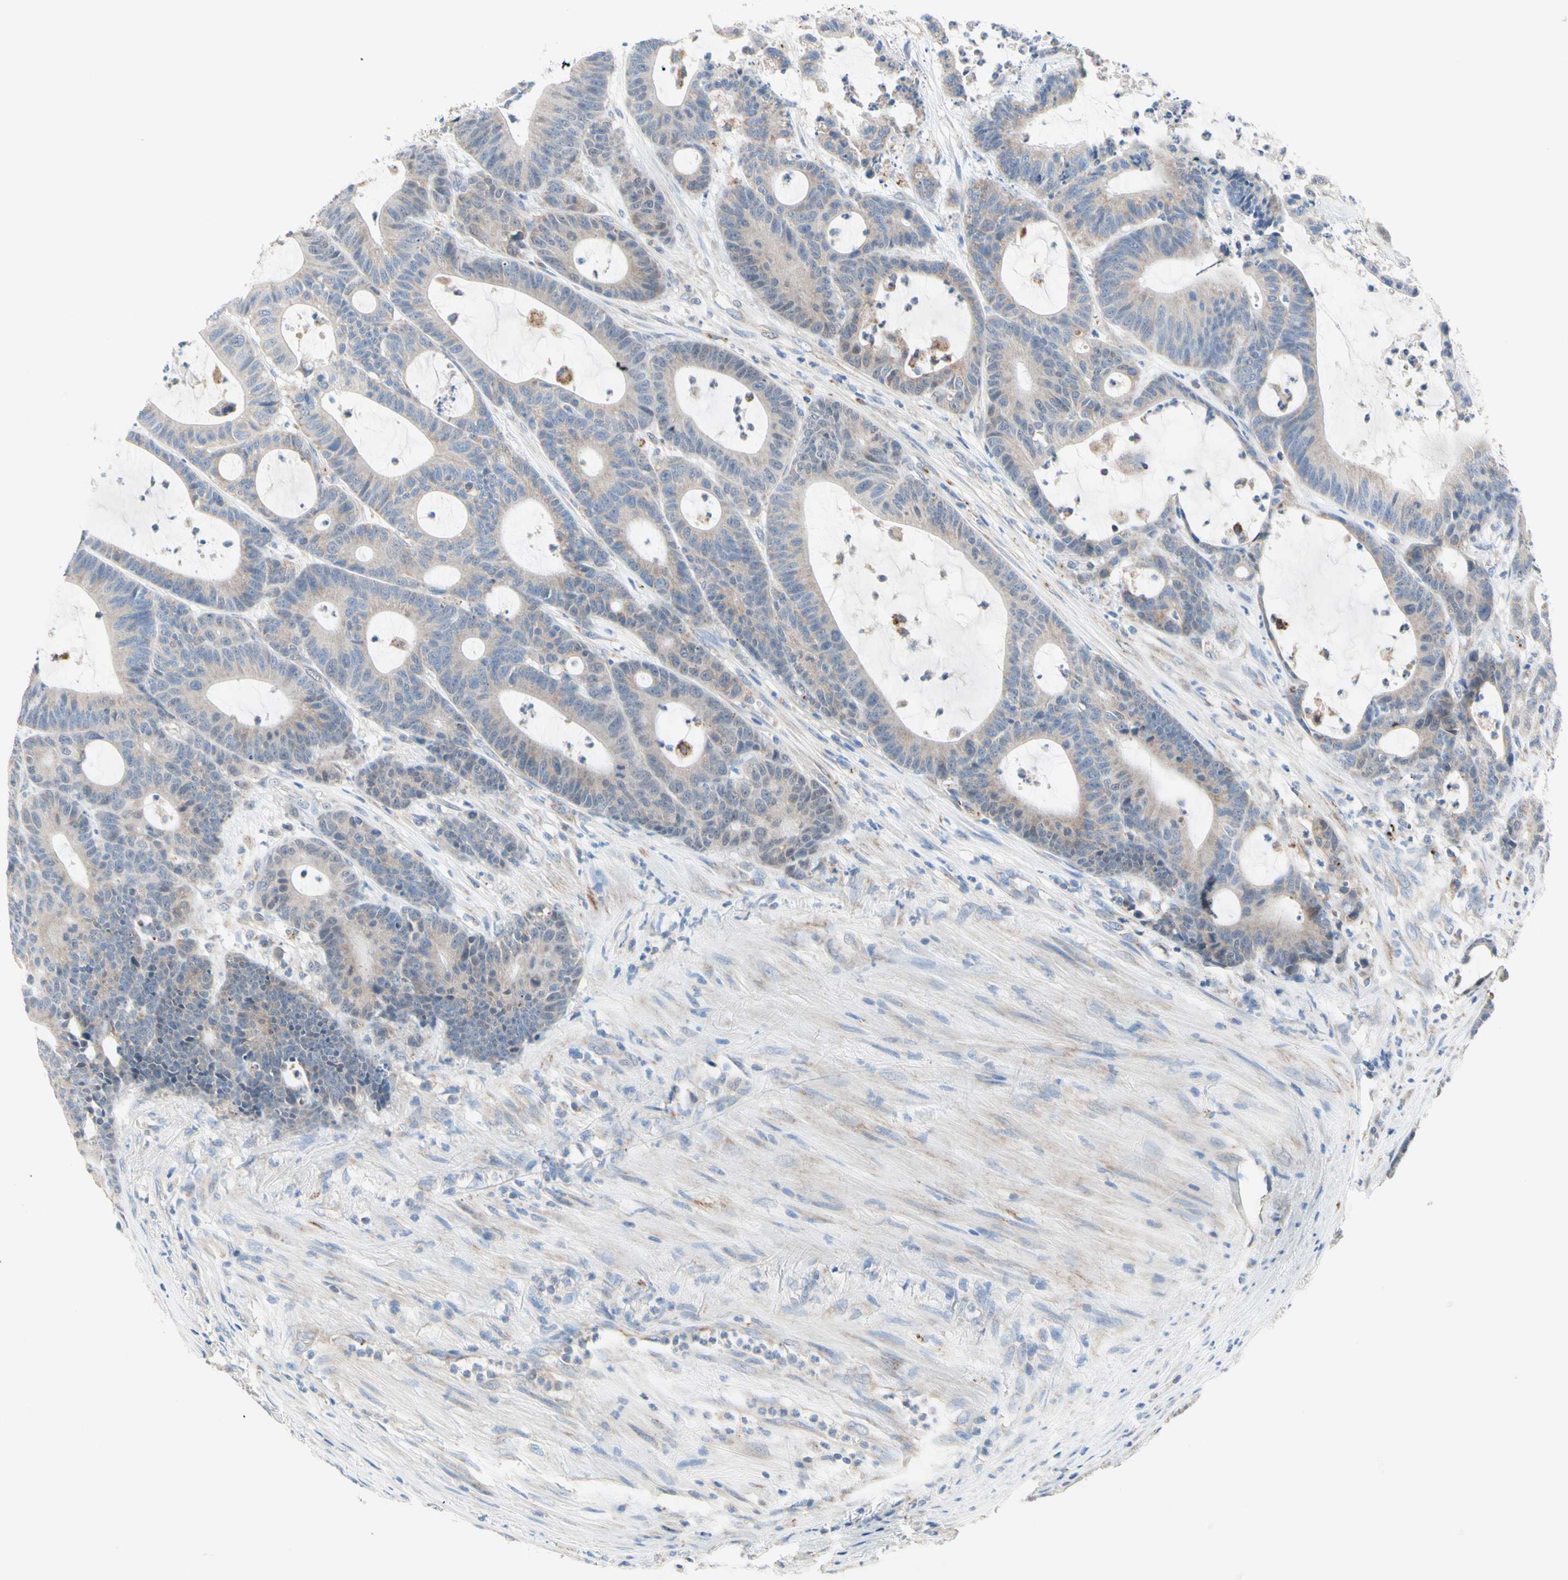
{"staining": {"intensity": "weak", "quantity": ">75%", "location": "cytoplasmic/membranous"}, "tissue": "colorectal cancer", "cell_type": "Tumor cells", "image_type": "cancer", "snomed": [{"axis": "morphology", "description": "Adenocarcinoma, NOS"}, {"axis": "topography", "description": "Colon"}], "caption": "The image displays immunohistochemical staining of colorectal cancer. There is weak cytoplasmic/membranous expression is appreciated in about >75% of tumor cells.", "gene": "MFF", "patient": {"sex": "female", "age": 84}}